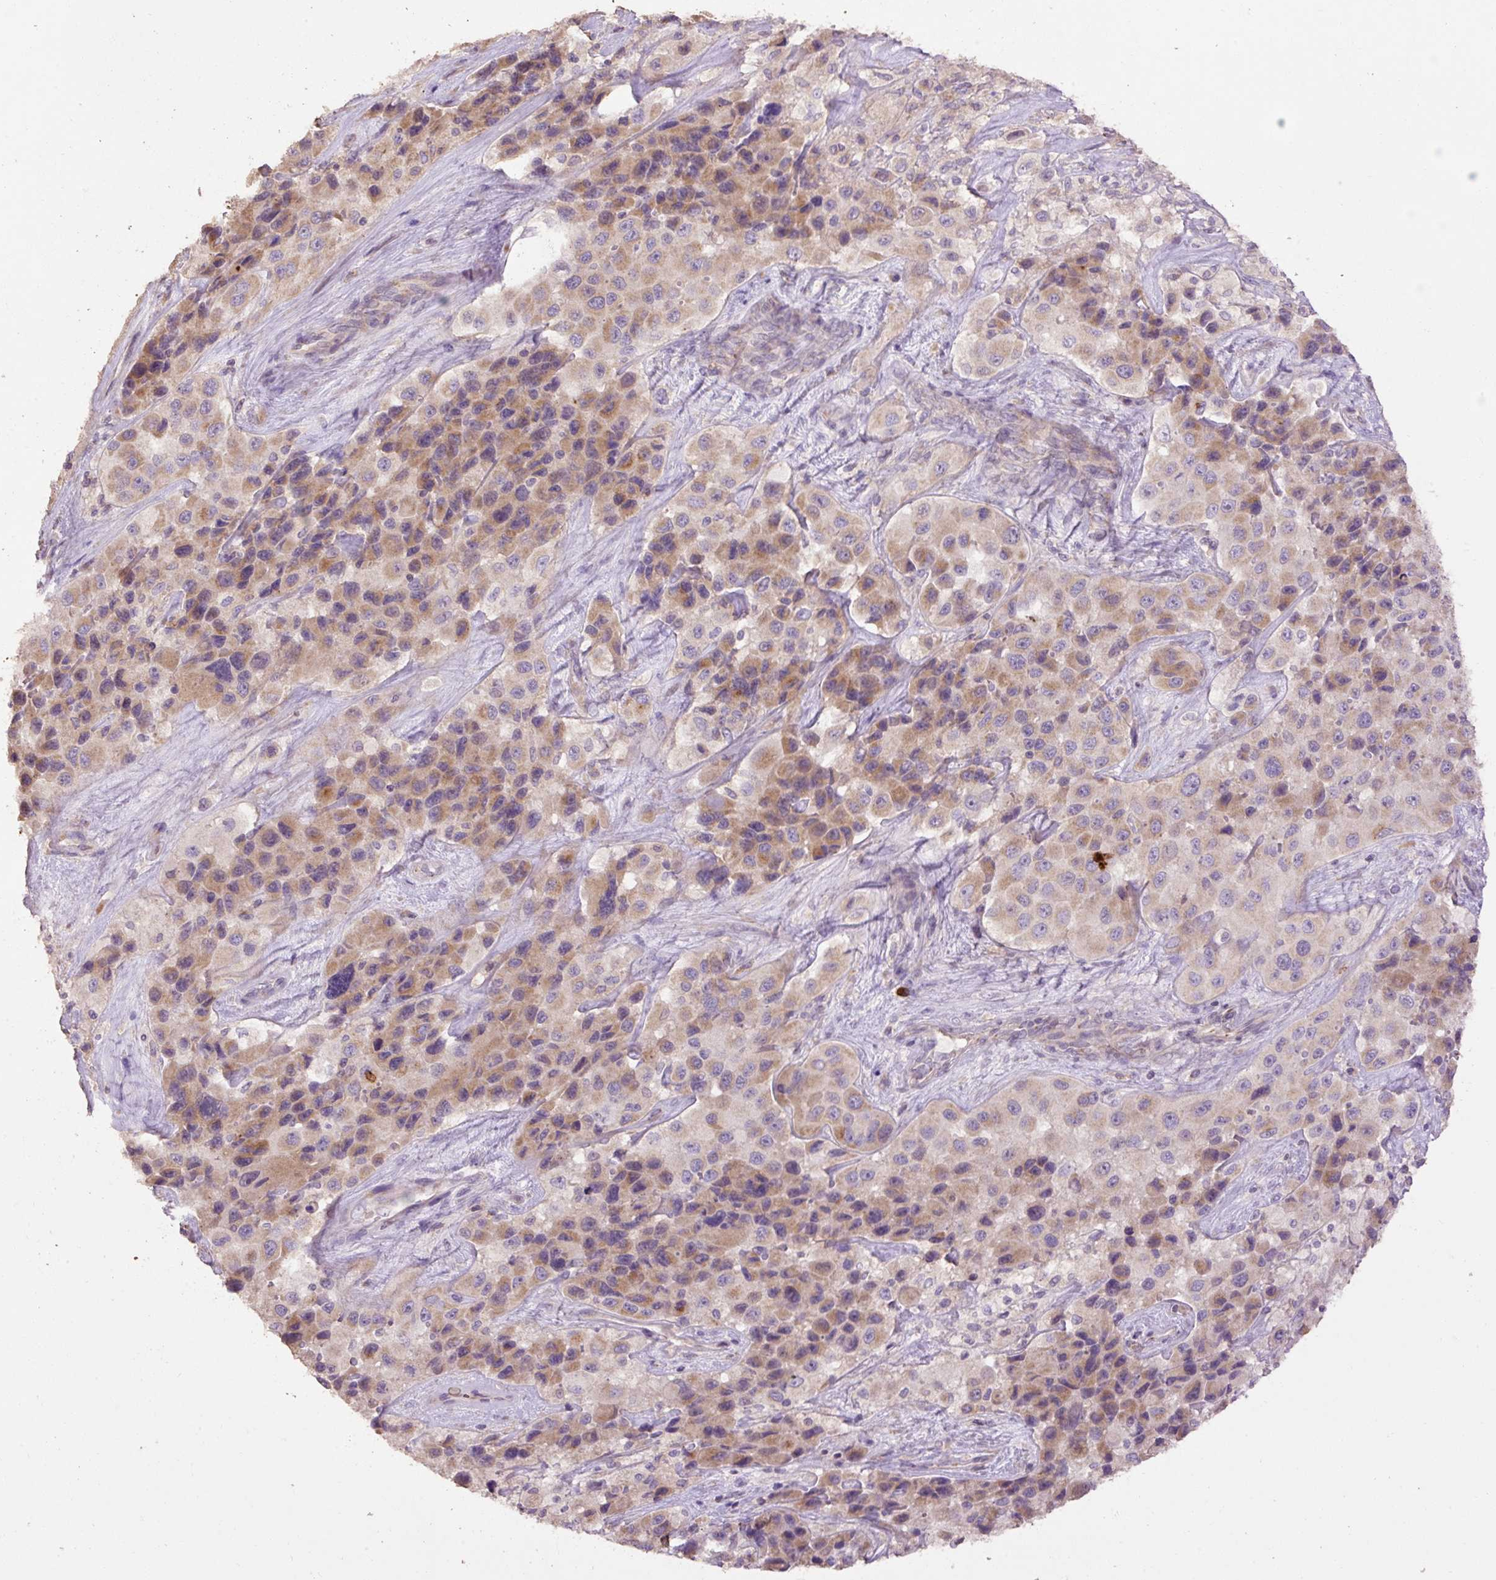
{"staining": {"intensity": "moderate", "quantity": ">75%", "location": "cytoplasmic/membranous"}, "tissue": "melanoma", "cell_type": "Tumor cells", "image_type": "cancer", "snomed": [{"axis": "morphology", "description": "Malignant melanoma, Metastatic site"}, {"axis": "topography", "description": "Lymph node"}], "caption": "This is an image of immunohistochemistry staining of melanoma, which shows moderate staining in the cytoplasmic/membranous of tumor cells.", "gene": "ABR", "patient": {"sex": "female", "age": 65}}